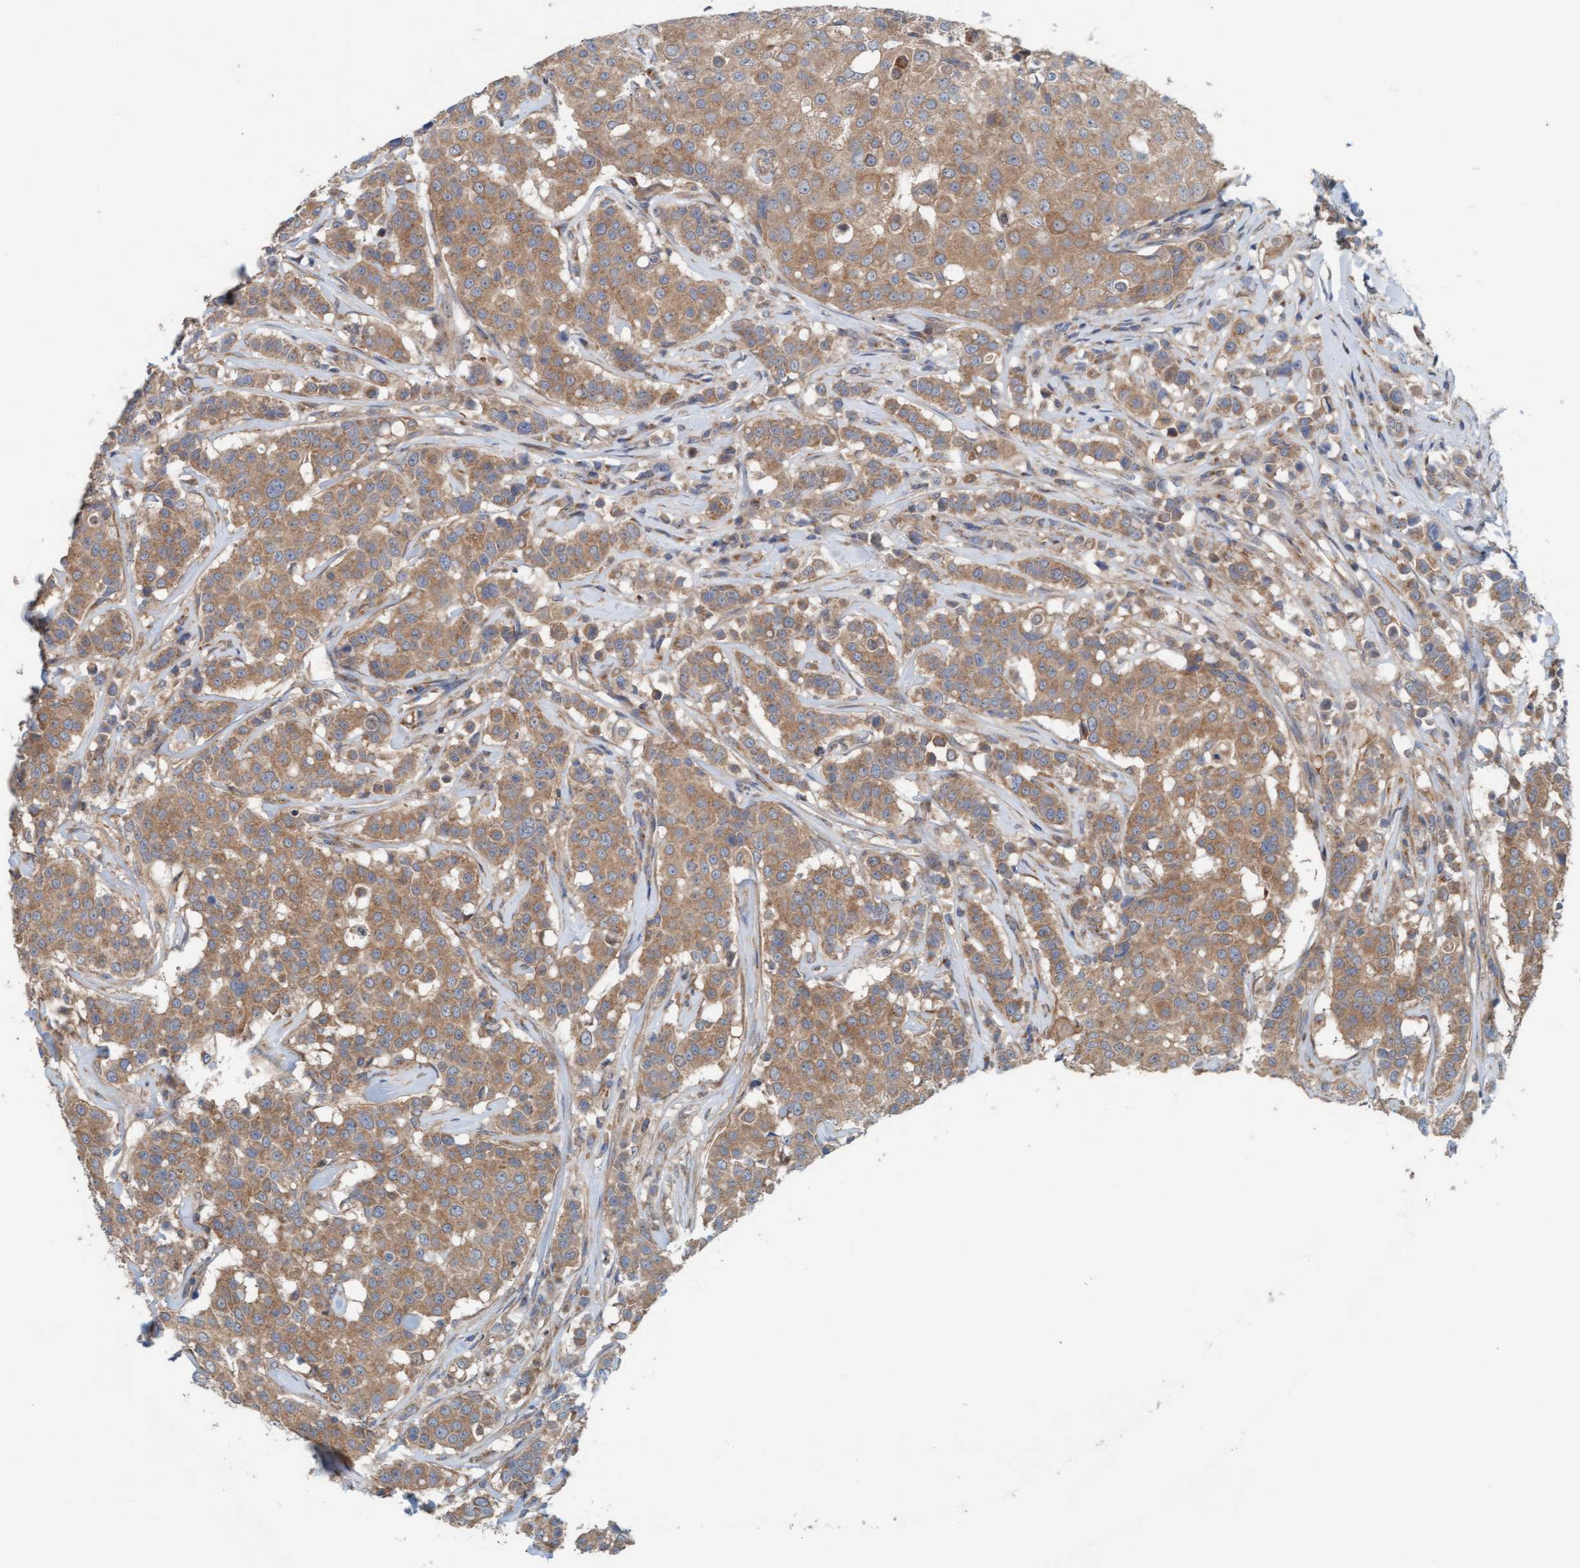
{"staining": {"intensity": "moderate", "quantity": ">75%", "location": "cytoplasmic/membranous"}, "tissue": "breast cancer", "cell_type": "Tumor cells", "image_type": "cancer", "snomed": [{"axis": "morphology", "description": "Duct carcinoma"}, {"axis": "topography", "description": "Breast"}], "caption": "Human breast cancer stained with a protein marker demonstrates moderate staining in tumor cells.", "gene": "UBAP1", "patient": {"sex": "female", "age": 27}}